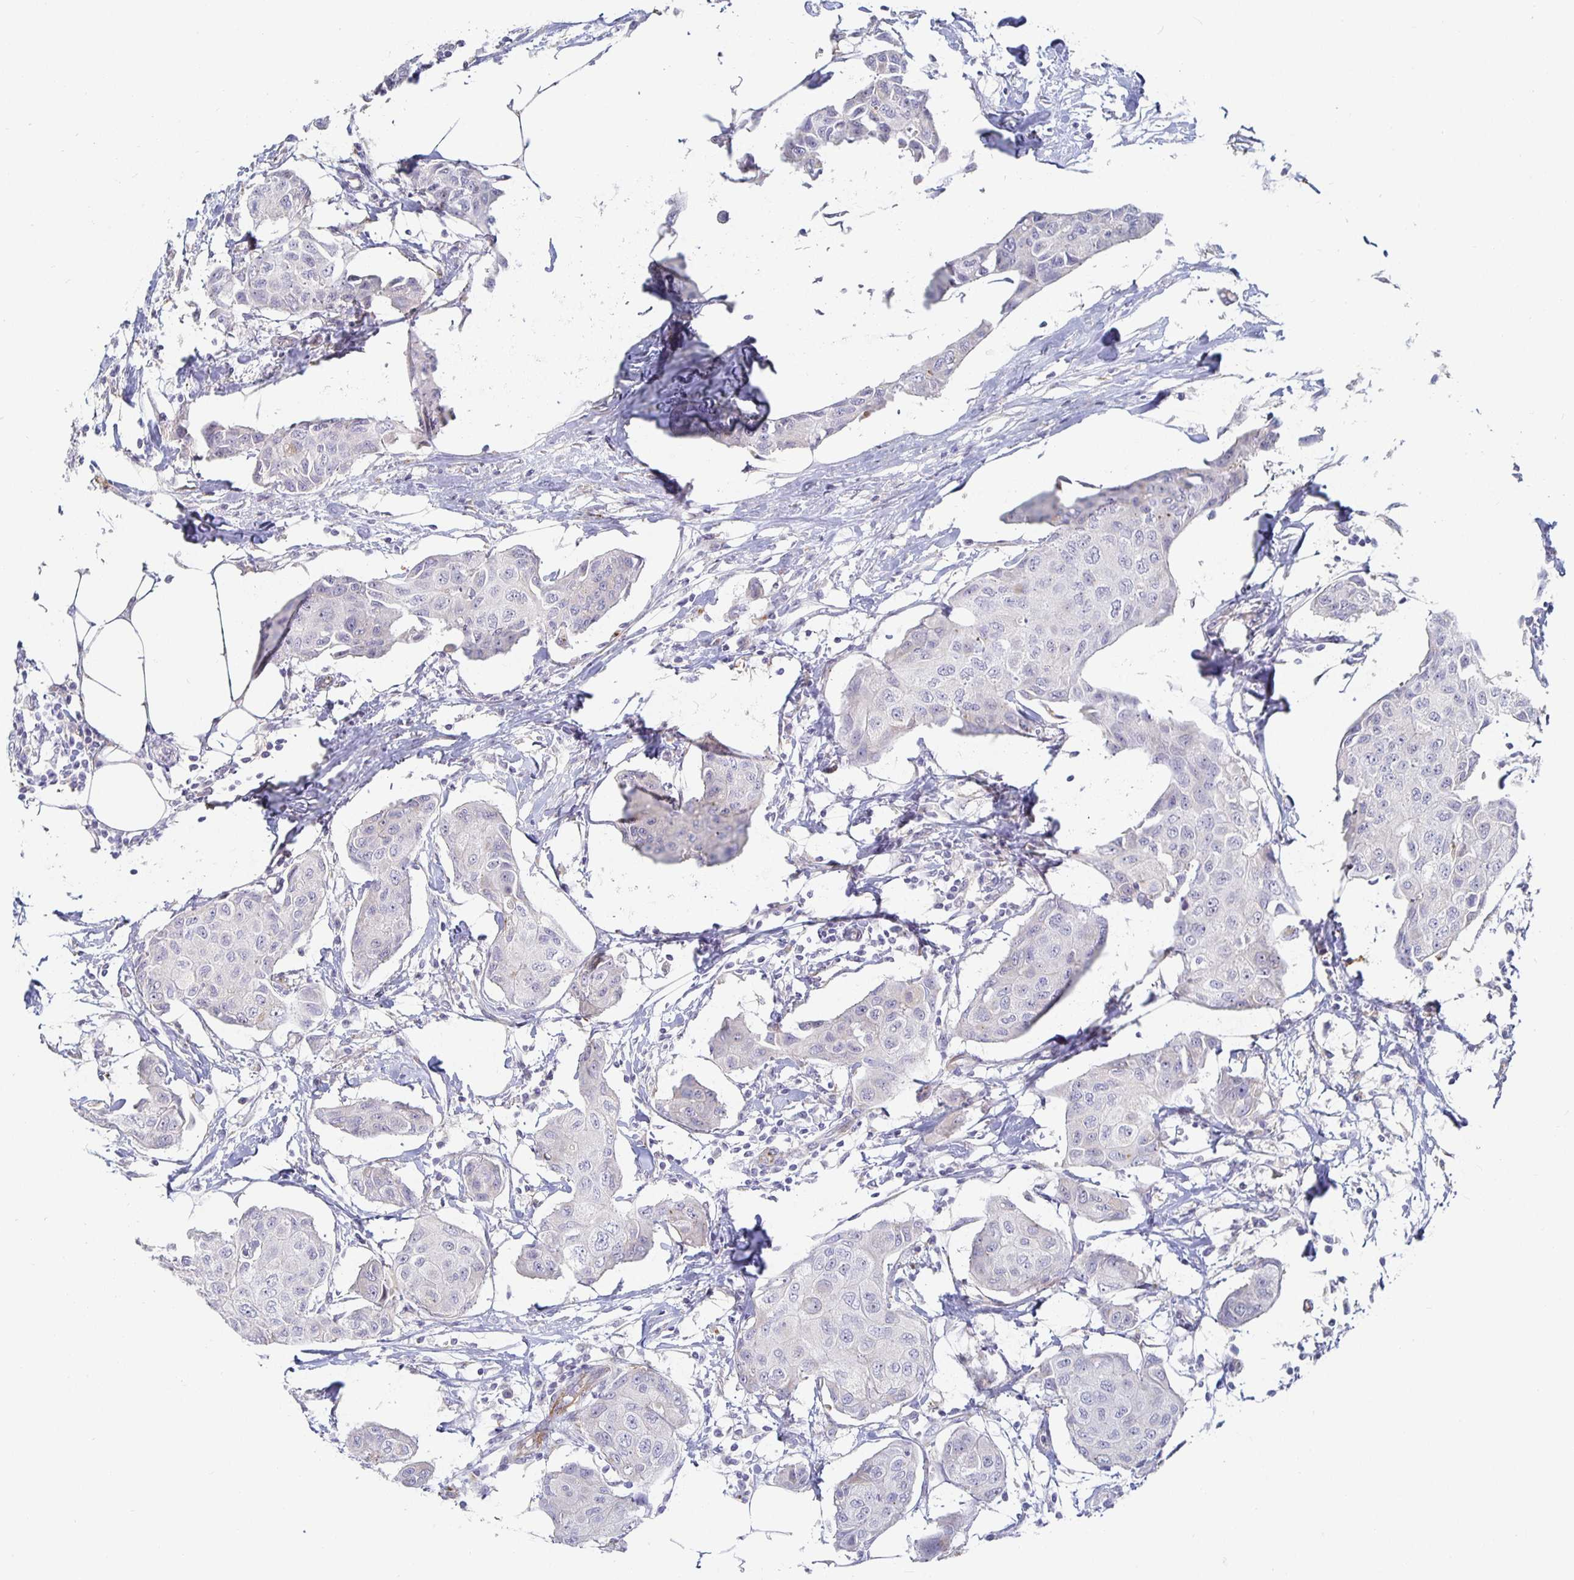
{"staining": {"intensity": "negative", "quantity": "none", "location": "none"}, "tissue": "breast cancer", "cell_type": "Tumor cells", "image_type": "cancer", "snomed": [{"axis": "morphology", "description": "Duct carcinoma"}, {"axis": "topography", "description": "Breast"}, {"axis": "topography", "description": "Lymph node"}], "caption": "Breast cancer (intraductal carcinoma) was stained to show a protein in brown. There is no significant expression in tumor cells.", "gene": "S100G", "patient": {"sex": "female", "age": 80}}